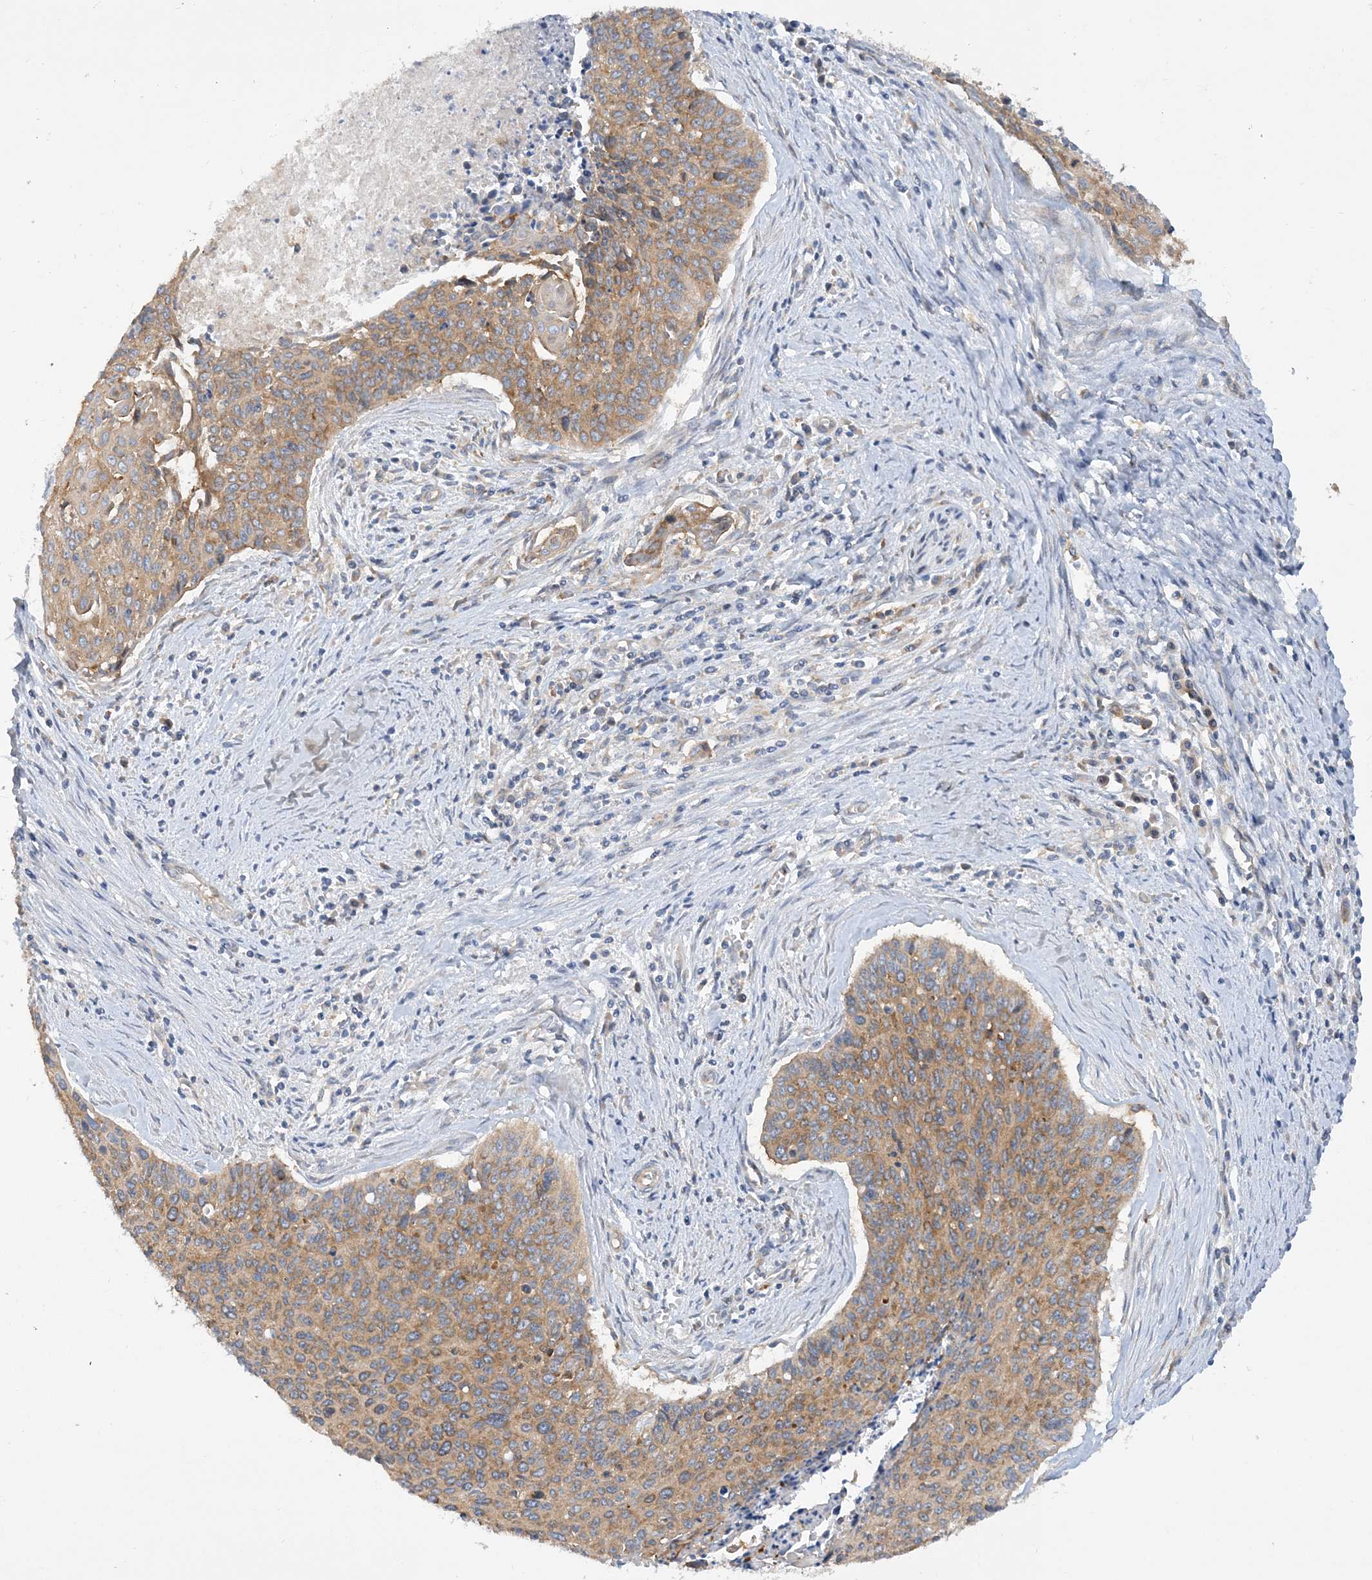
{"staining": {"intensity": "moderate", "quantity": ">75%", "location": "cytoplasmic/membranous"}, "tissue": "cervical cancer", "cell_type": "Tumor cells", "image_type": "cancer", "snomed": [{"axis": "morphology", "description": "Squamous cell carcinoma, NOS"}, {"axis": "topography", "description": "Cervix"}], "caption": "Tumor cells demonstrate moderate cytoplasmic/membranous staining in approximately >75% of cells in cervical cancer.", "gene": "LARP4B", "patient": {"sex": "female", "age": 55}}